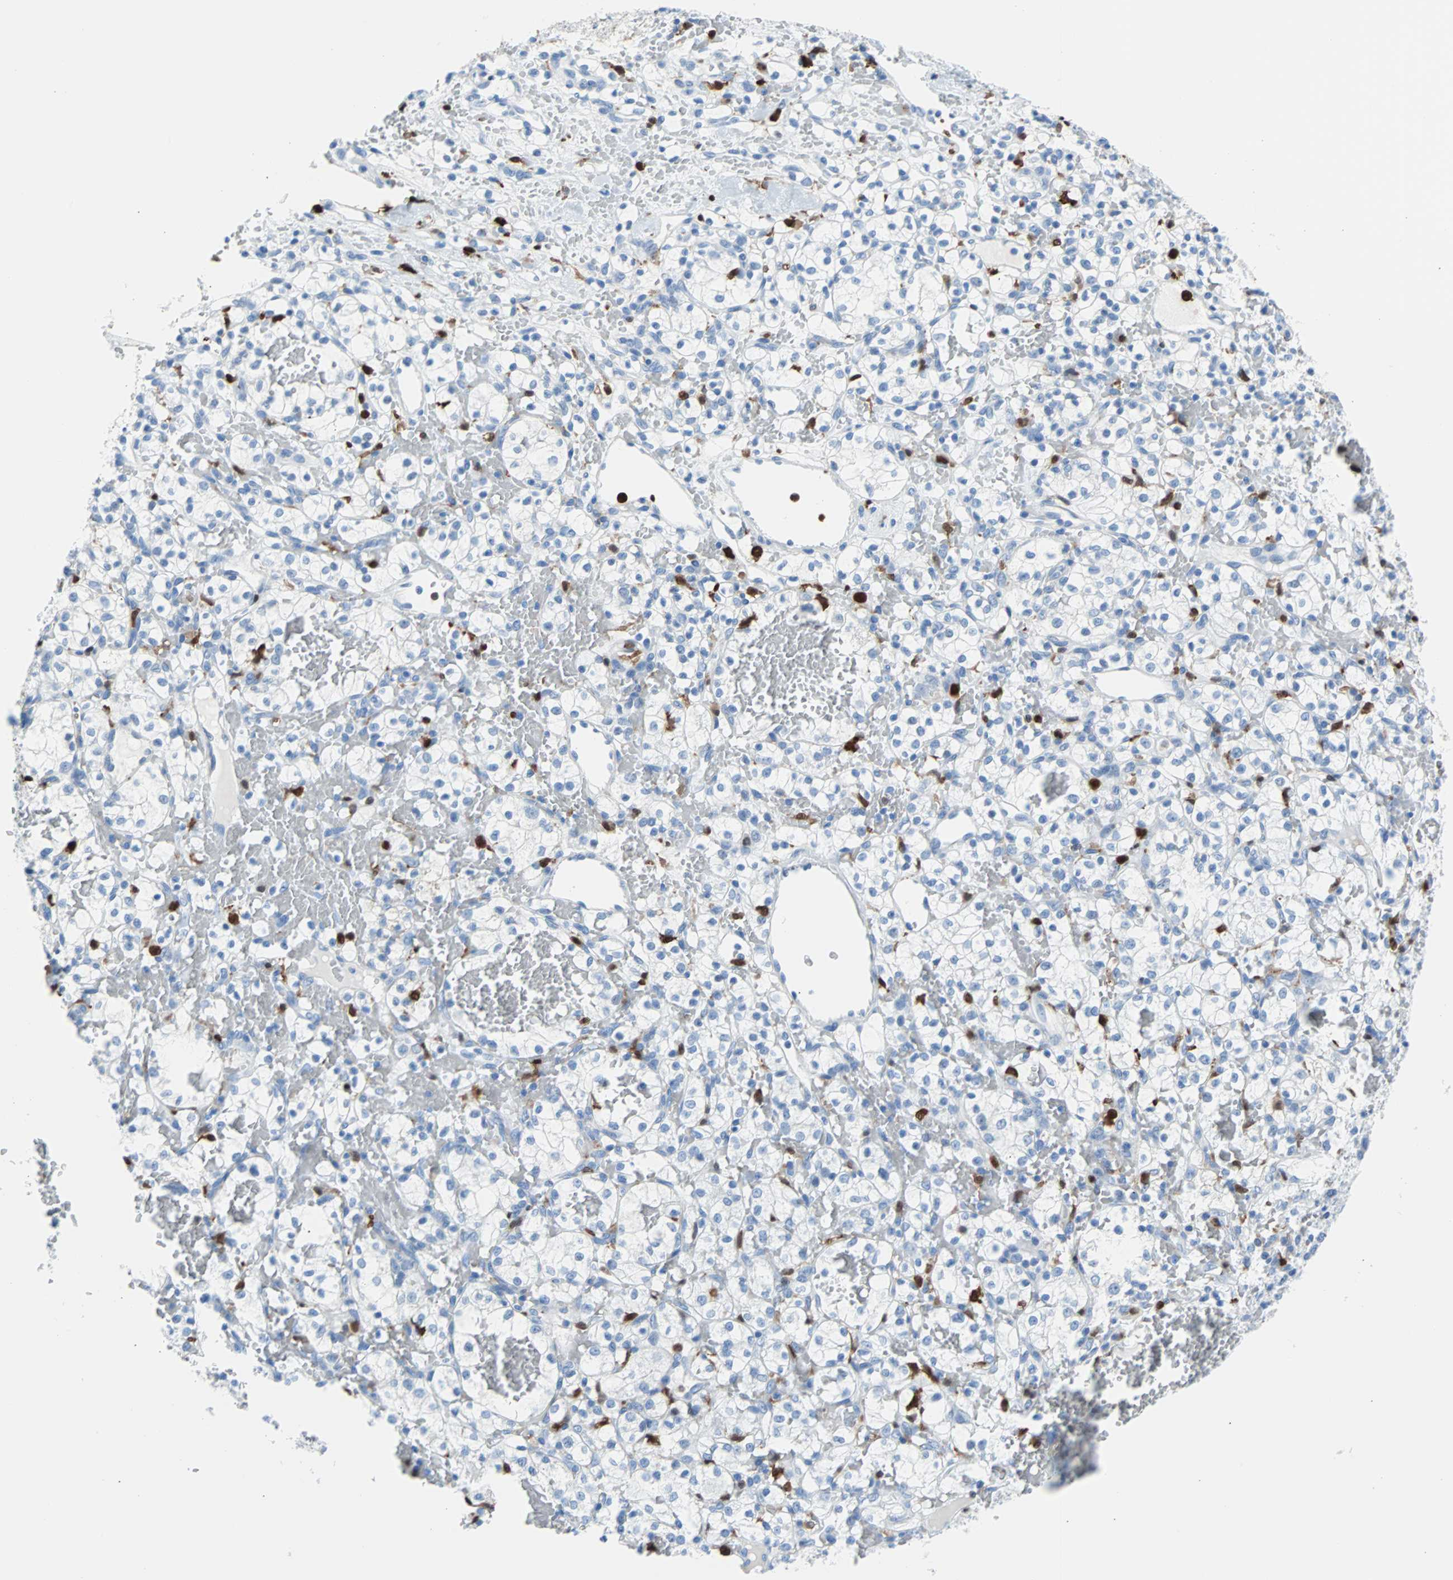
{"staining": {"intensity": "negative", "quantity": "none", "location": "none"}, "tissue": "renal cancer", "cell_type": "Tumor cells", "image_type": "cancer", "snomed": [{"axis": "morphology", "description": "Adenocarcinoma, NOS"}, {"axis": "topography", "description": "Kidney"}], "caption": "This histopathology image is of renal cancer (adenocarcinoma) stained with immunohistochemistry to label a protein in brown with the nuclei are counter-stained blue. There is no staining in tumor cells.", "gene": "SYK", "patient": {"sex": "female", "age": 60}}